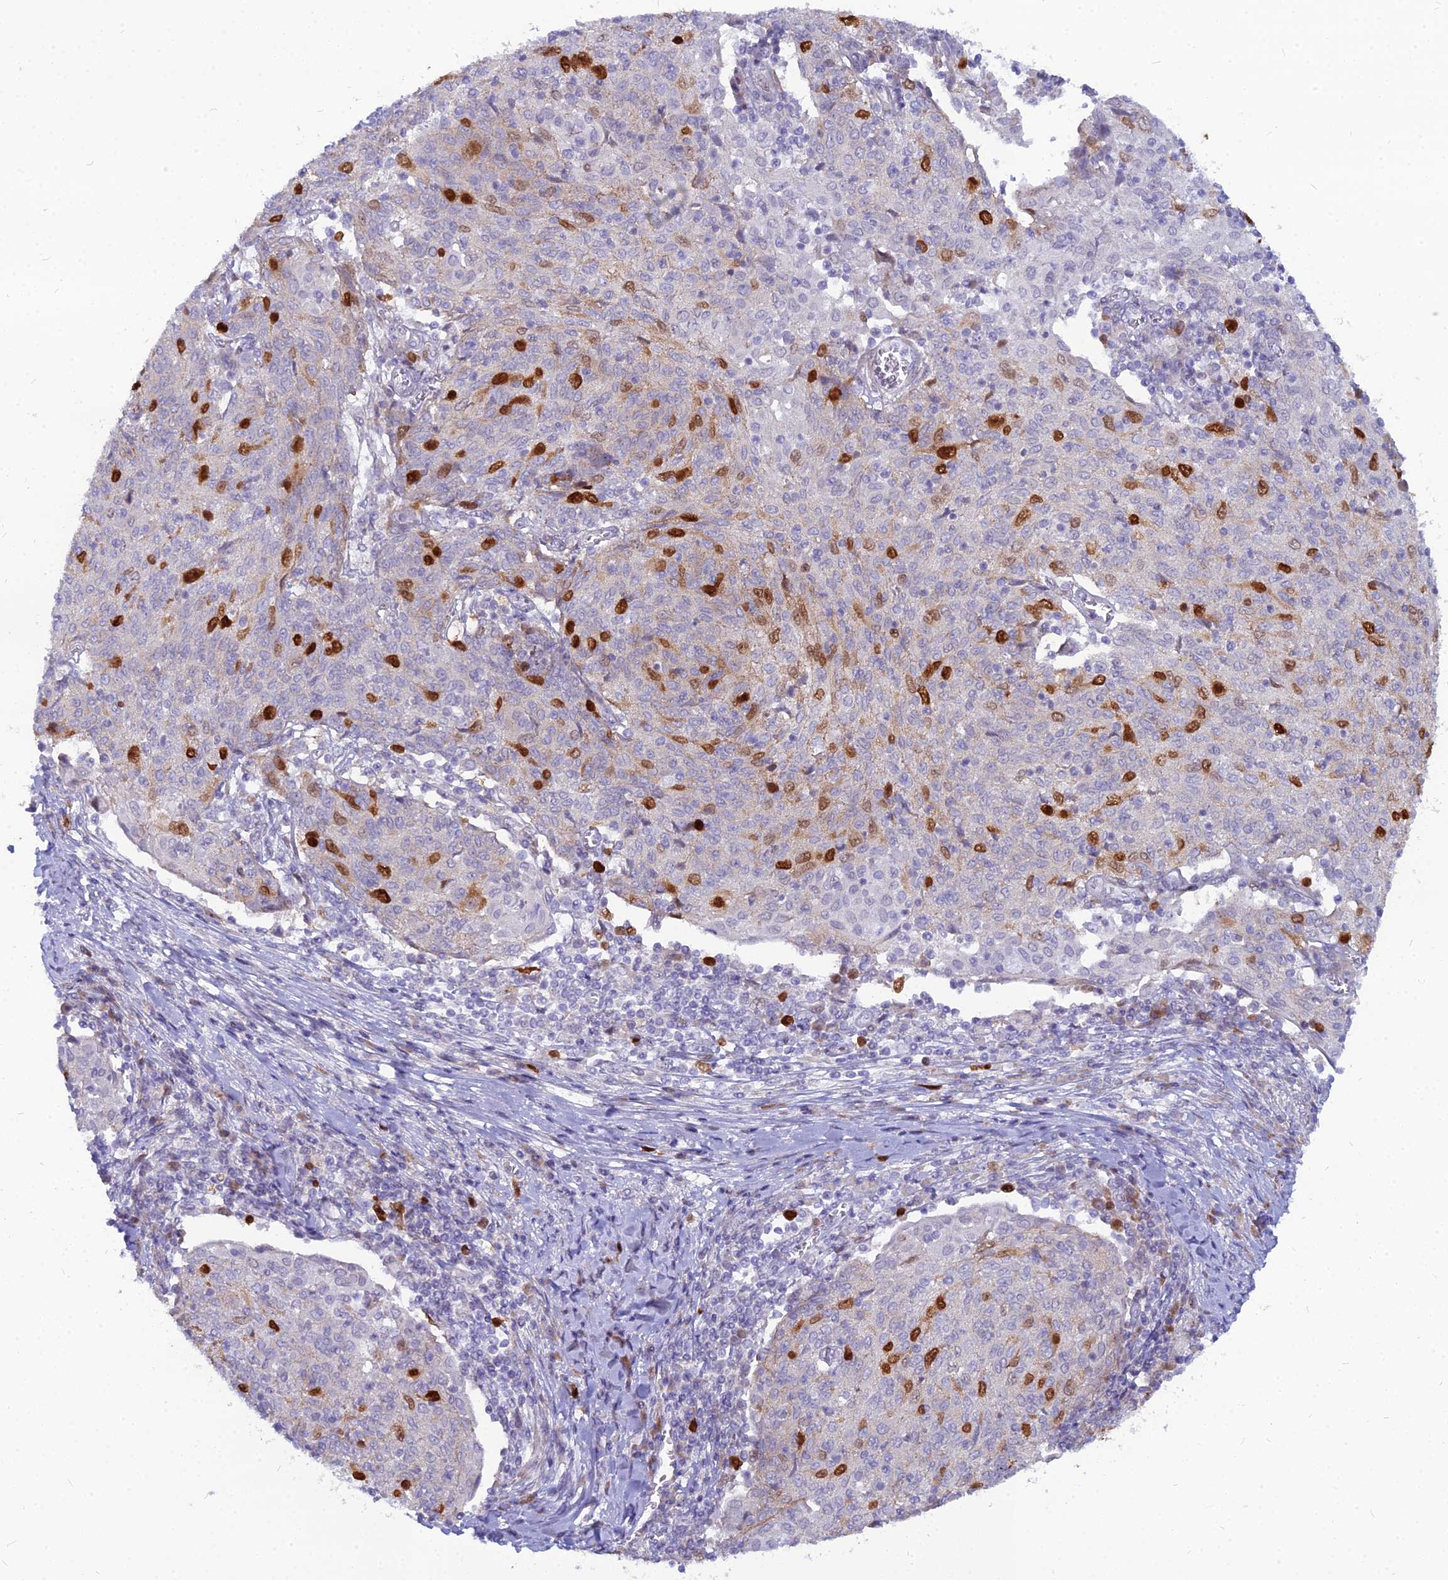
{"staining": {"intensity": "strong", "quantity": "<25%", "location": "nuclear"}, "tissue": "cervical cancer", "cell_type": "Tumor cells", "image_type": "cancer", "snomed": [{"axis": "morphology", "description": "Squamous cell carcinoma, NOS"}, {"axis": "topography", "description": "Cervix"}], "caption": "Strong nuclear positivity for a protein is present in about <25% of tumor cells of cervical squamous cell carcinoma using IHC.", "gene": "NUSAP1", "patient": {"sex": "female", "age": 52}}